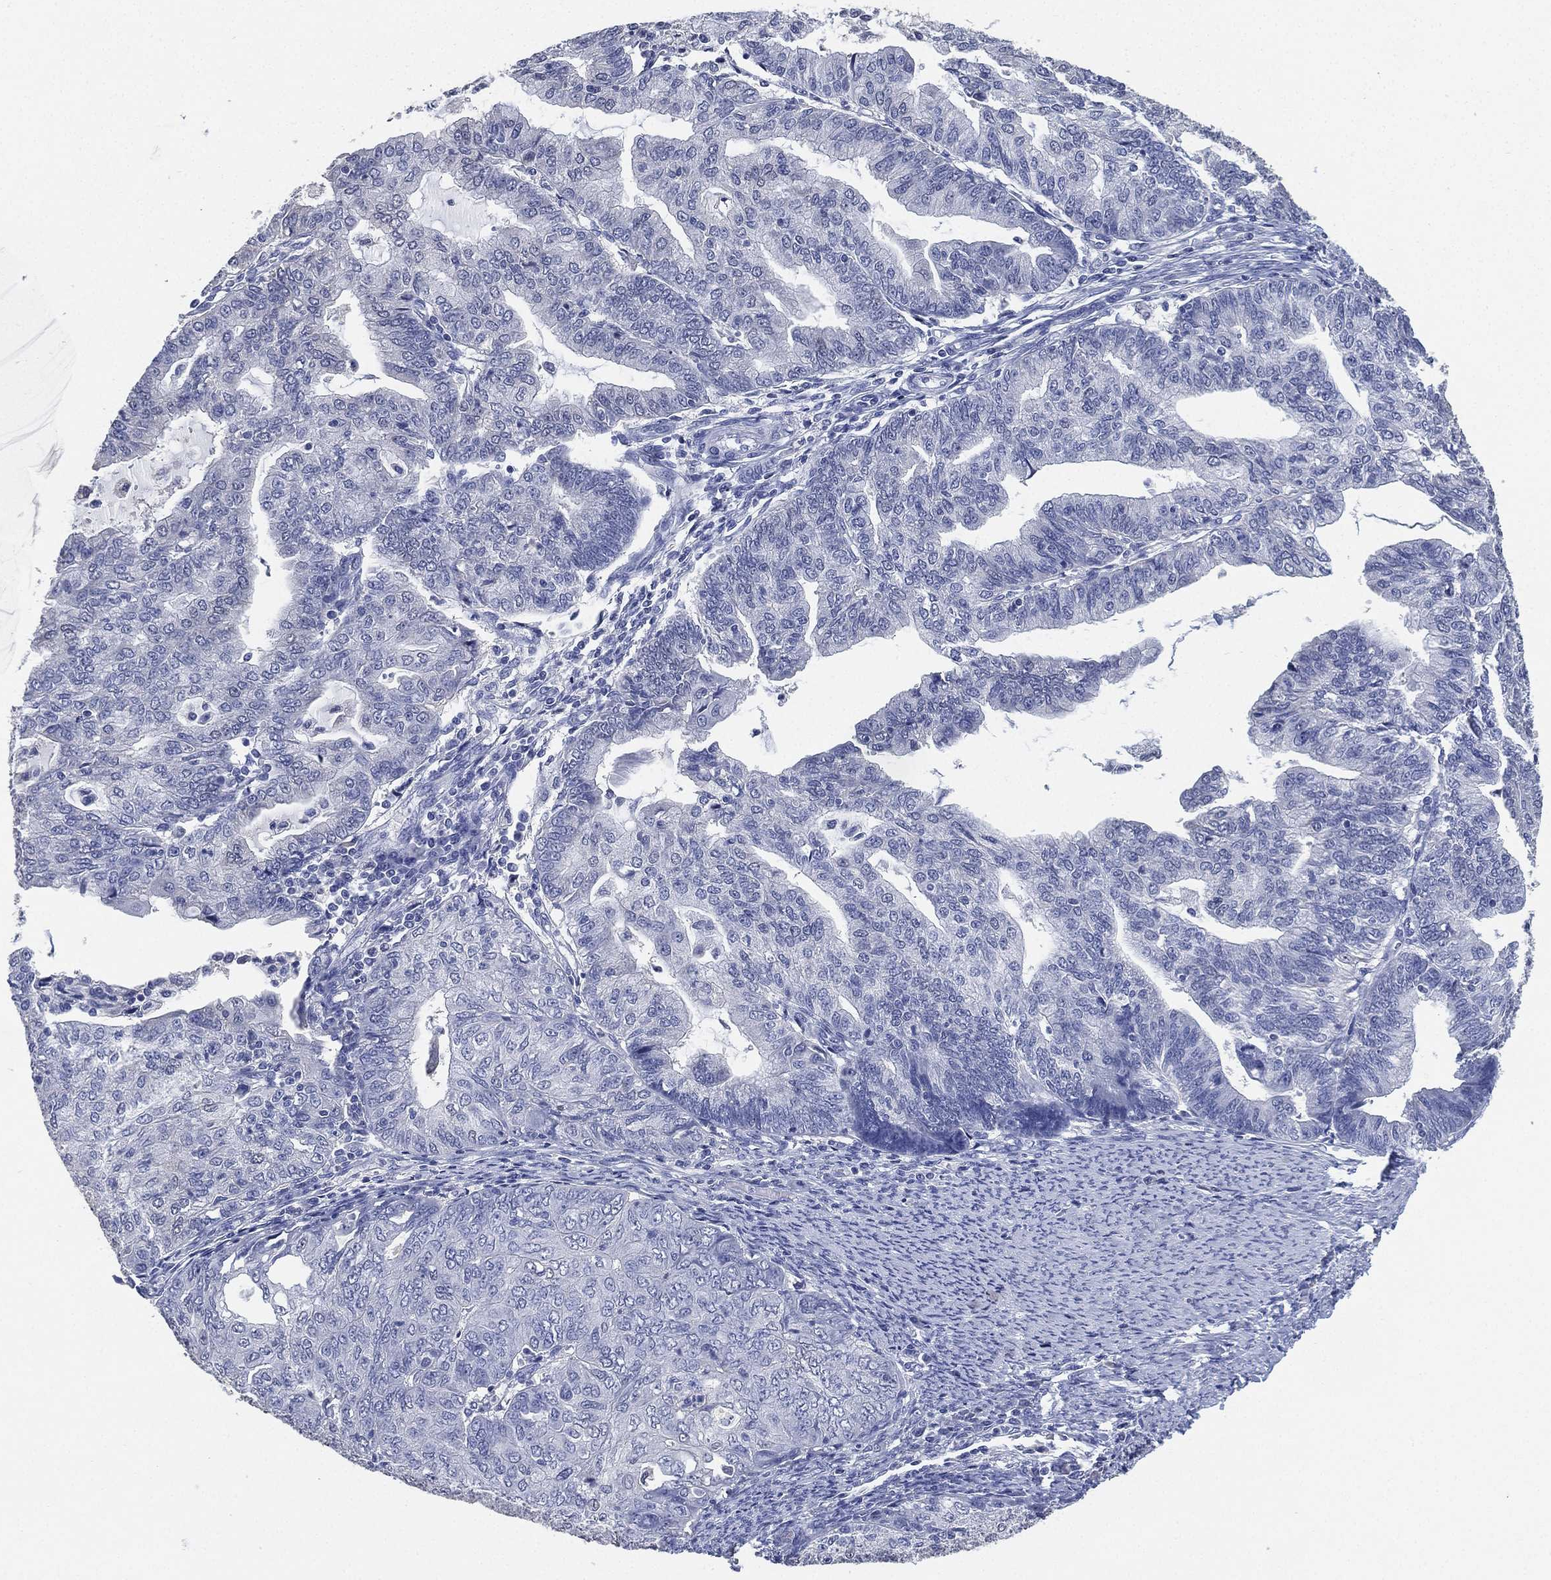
{"staining": {"intensity": "negative", "quantity": "none", "location": "none"}, "tissue": "endometrial cancer", "cell_type": "Tumor cells", "image_type": "cancer", "snomed": [{"axis": "morphology", "description": "Adenocarcinoma, NOS"}, {"axis": "topography", "description": "Endometrium"}], "caption": "Endometrial cancer was stained to show a protein in brown. There is no significant expression in tumor cells.", "gene": "IYD", "patient": {"sex": "female", "age": 82}}